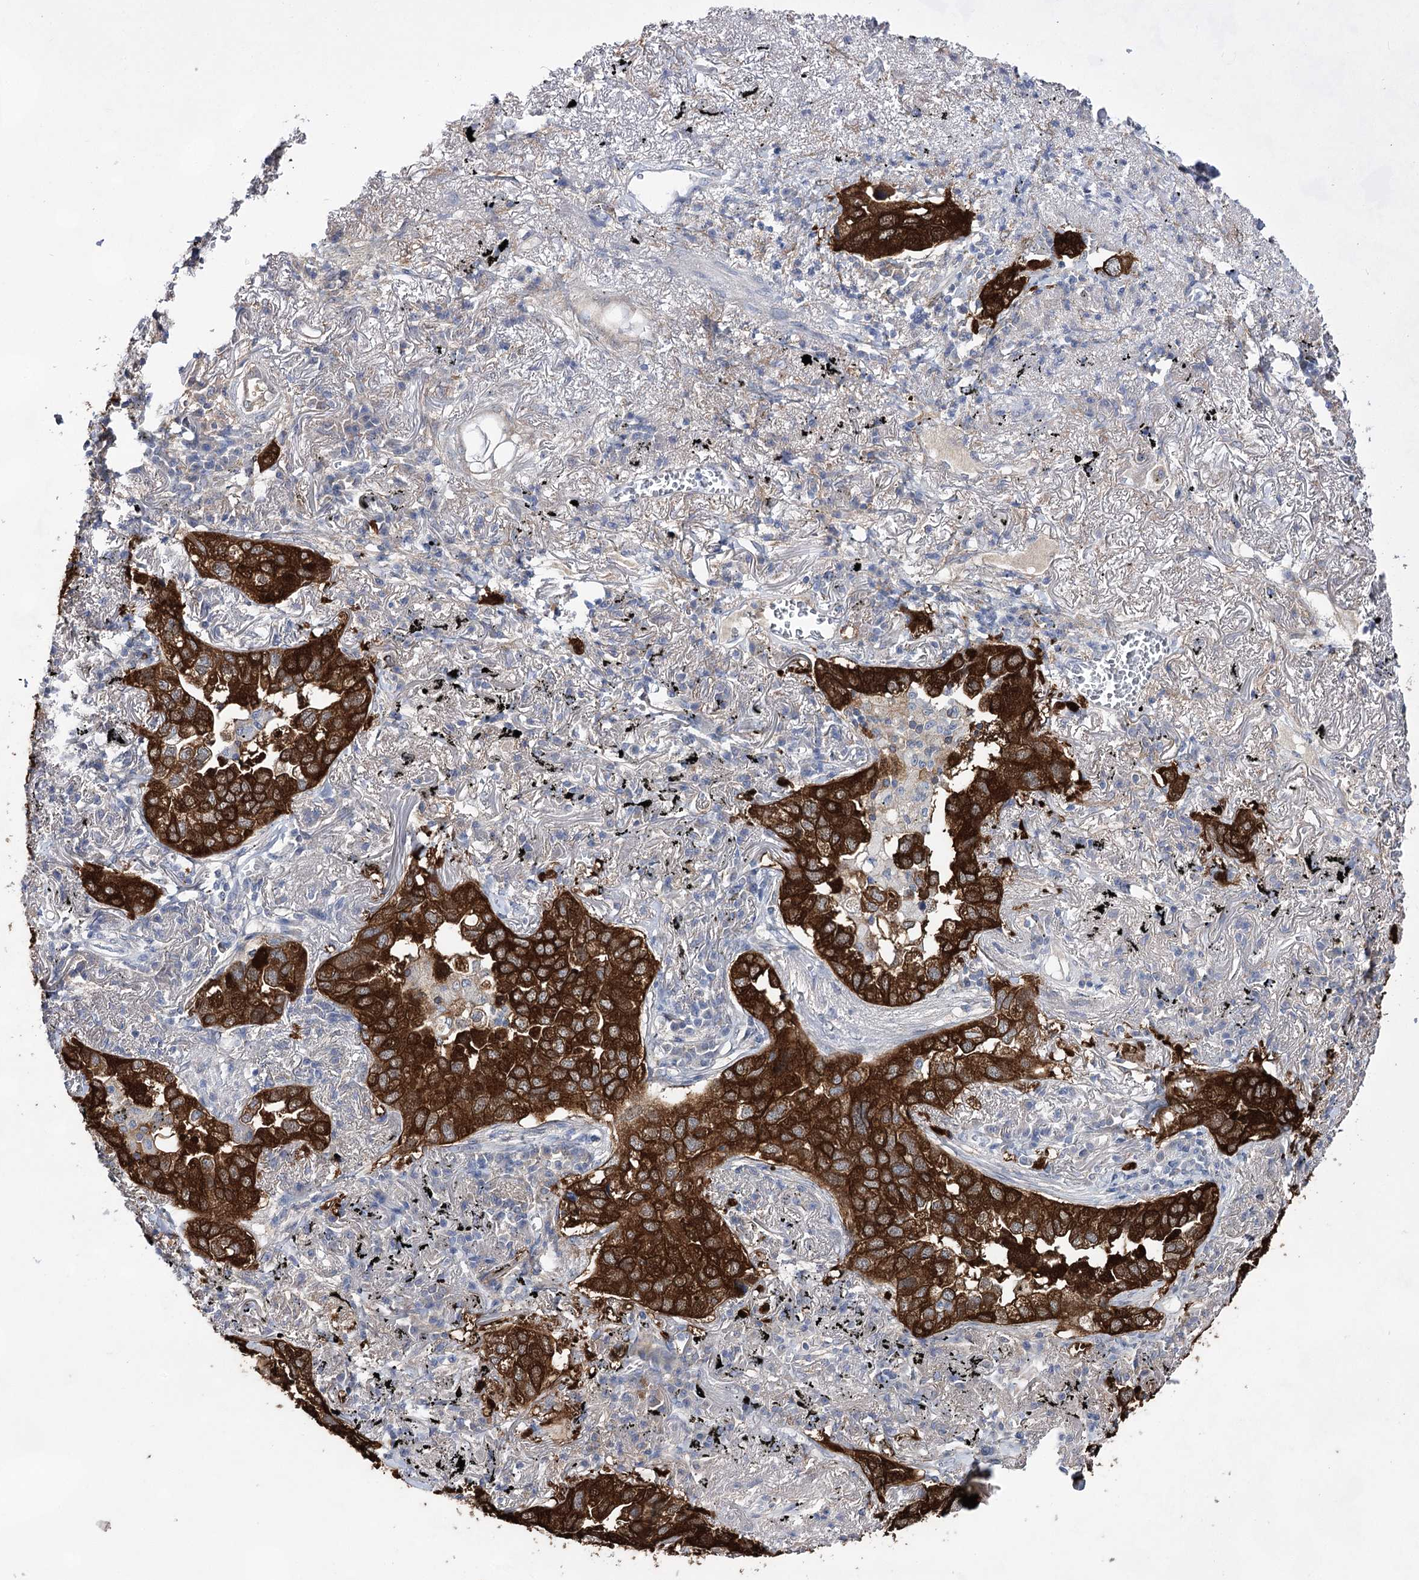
{"staining": {"intensity": "strong", "quantity": ">75%", "location": "cytoplasmic/membranous"}, "tissue": "lung cancer", "cell_type": "Tumor cells", "image_type": "cancer", "snomed": [{"axis": "morphology", "description": "Adenocarcinoma, NOS"}, {"axis": "topography", "description": "Lung"}], "caption": "Immunohistochemical staining of human lung cancer shows strong cytoplasmic/membranous protein expression in approximately >75% of tumor cells.", "gene": "UGDH", "patient": {"sex": "male", "age": 65}}